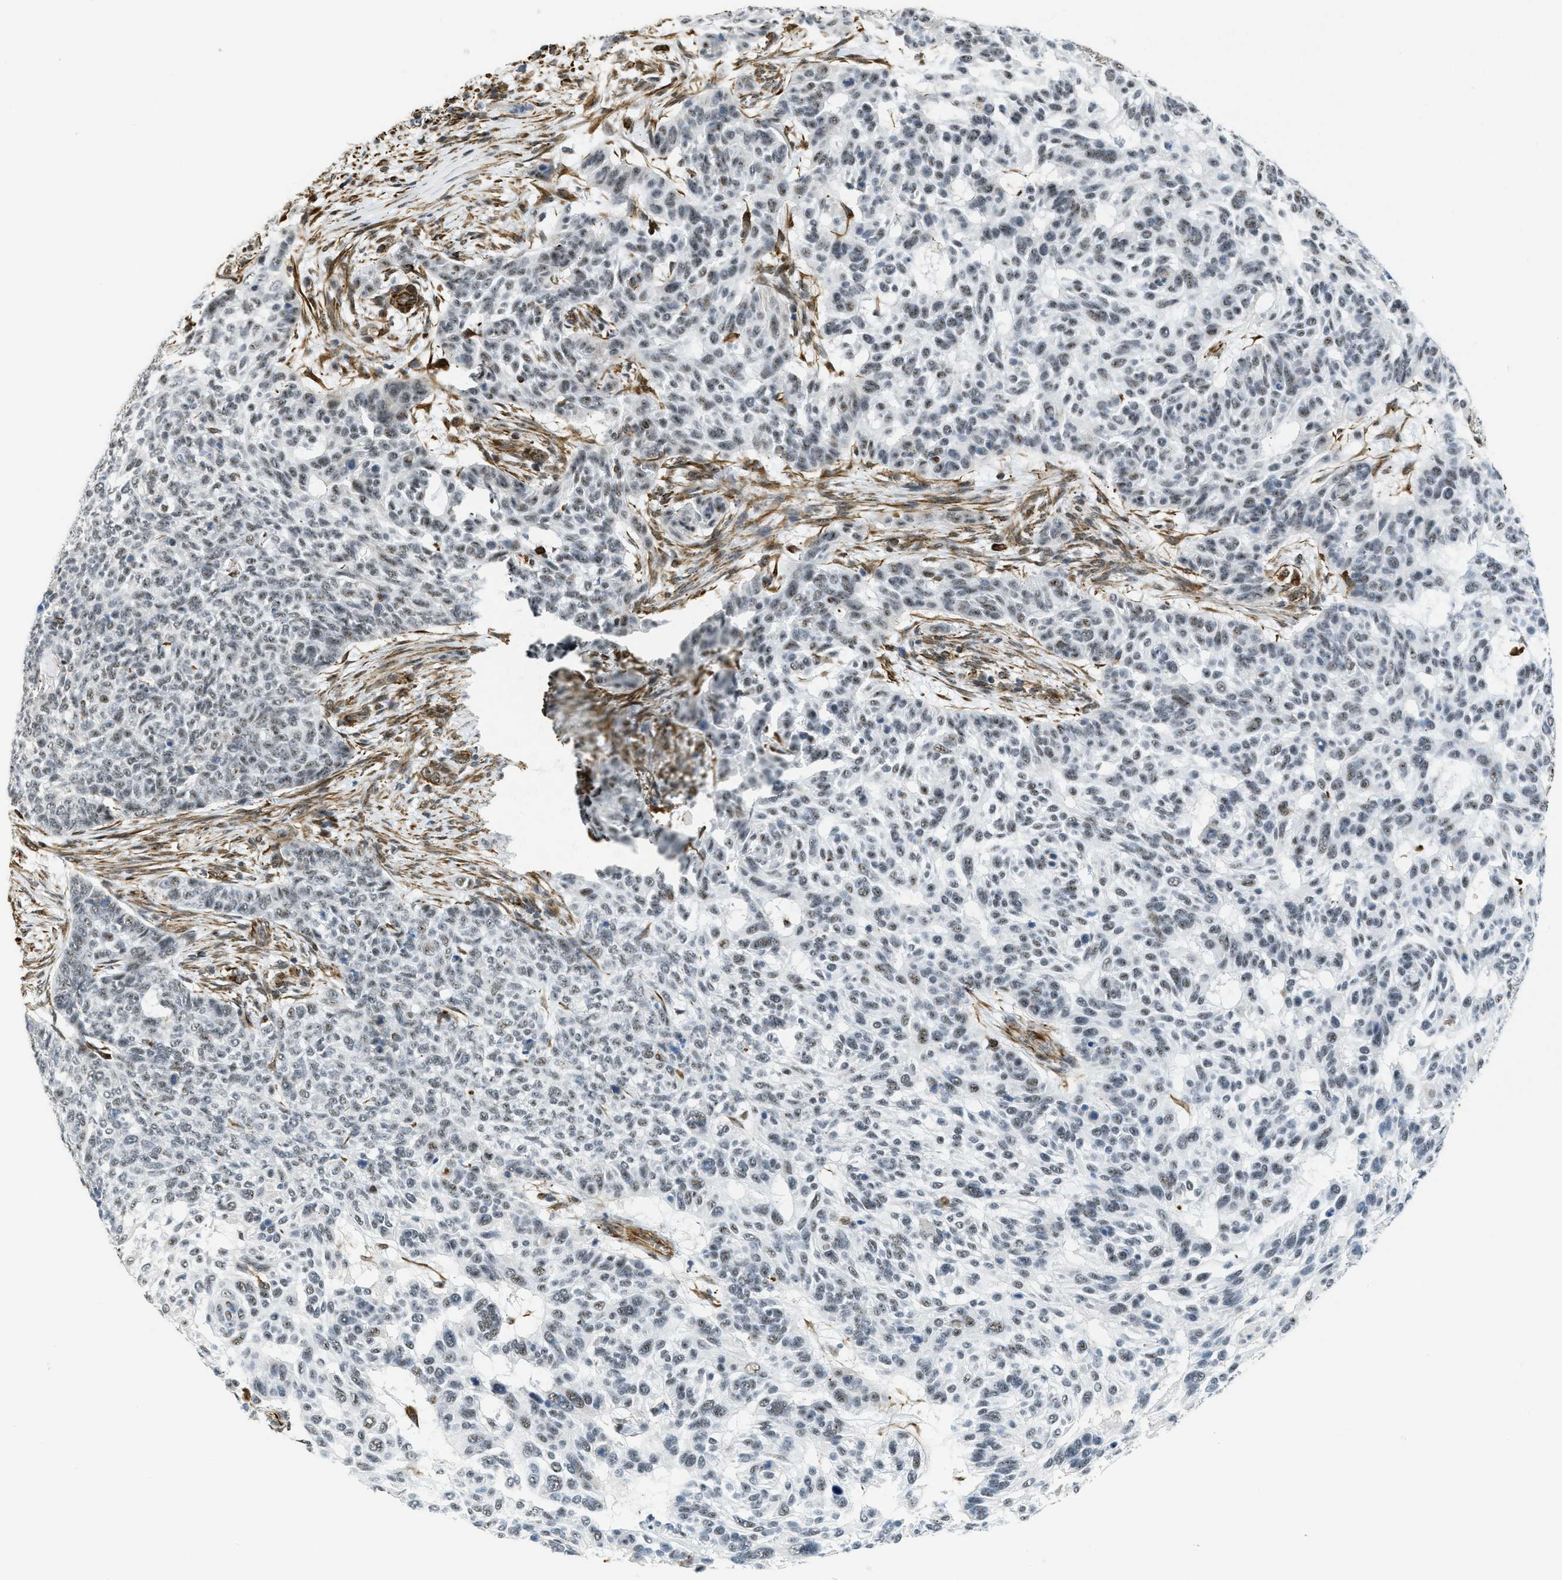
{"staining": {"intensity": "weak", "quantity": ">75%", "location": "nuclear"}, "tissue": "skin cancer", "cell_type": "Tumor cells", "image_type": "cancer", "snomed": [{"axis": "morphology", "description": "Basal cell carcinoma"}, {"axis": "topography", "description": "Skin"}], "caption": "IHC histopathology image of neoplastic tissue: human basal cell carcinoma (skin) stained using IHC demonstrates low levels of weak protein expression localized specifically in the nuclear of tumor cells, appearing as a nuclear brown color.", "gene": "LRRC8B", "patient": {"sex": "male", "age": 85}}